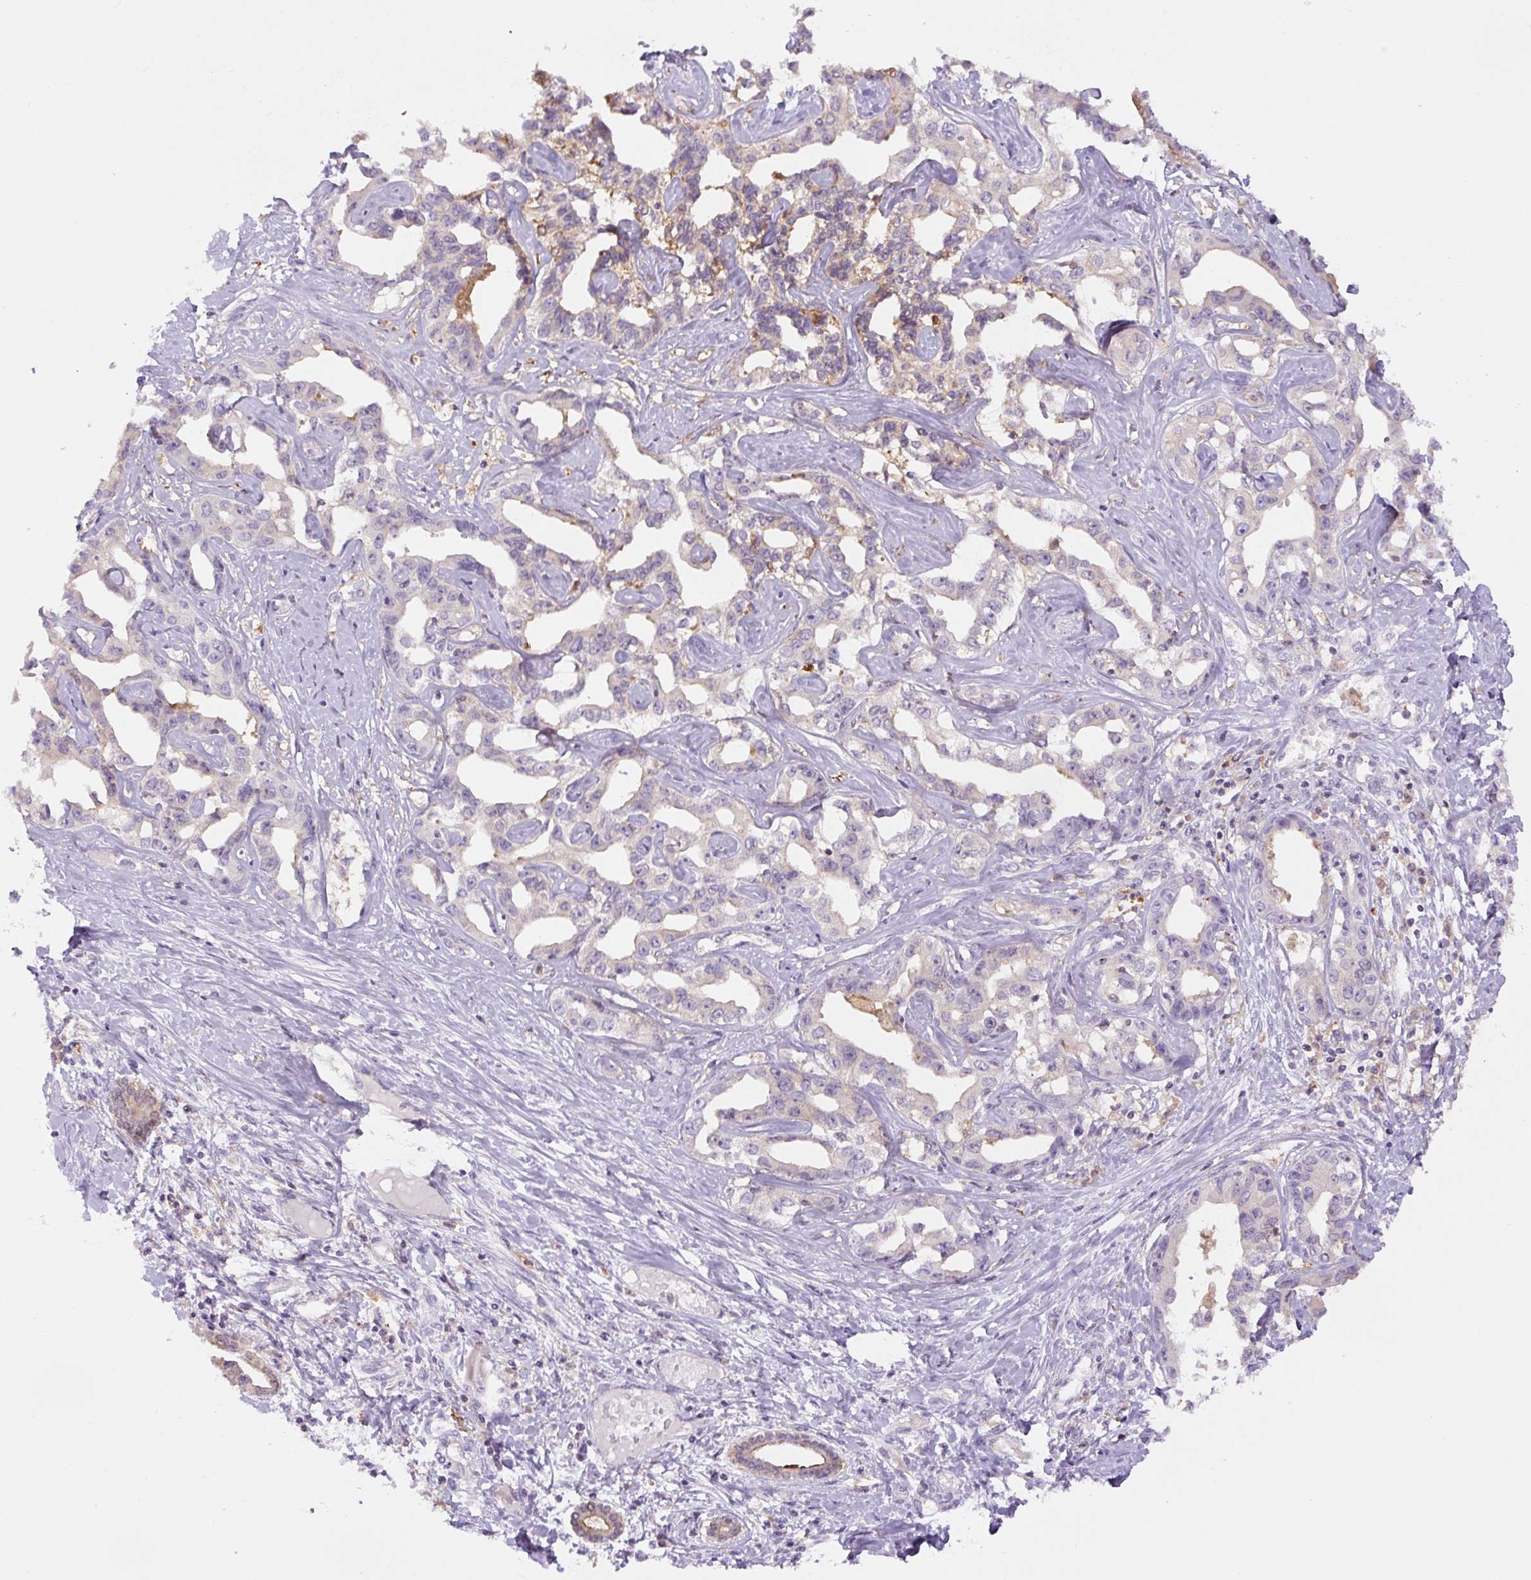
{"staining": {"intensity": "moderate", "quantity": "<25%", "location": "cytoplasmic/membranous"}, "tissue": "liver cancer", "cell_type": "Tumor cells", "image_type": "cancer", "snomed": [{"axis": "morphology", "description": "Cholangiocarcinoma"}, {"axis": "topography", "description": "Liver"}], "caption": "Immunohistochemistry (IHC) histopathology image of human liver cancer (cholangiocarcinoma) stained for a protein (brown), which displays low levels of moderate cytoplasmic/membranous positivity in about <25% of tumor cells.", "gene": "SPSB2", "patient": {"sex": "male", "age": 59}}